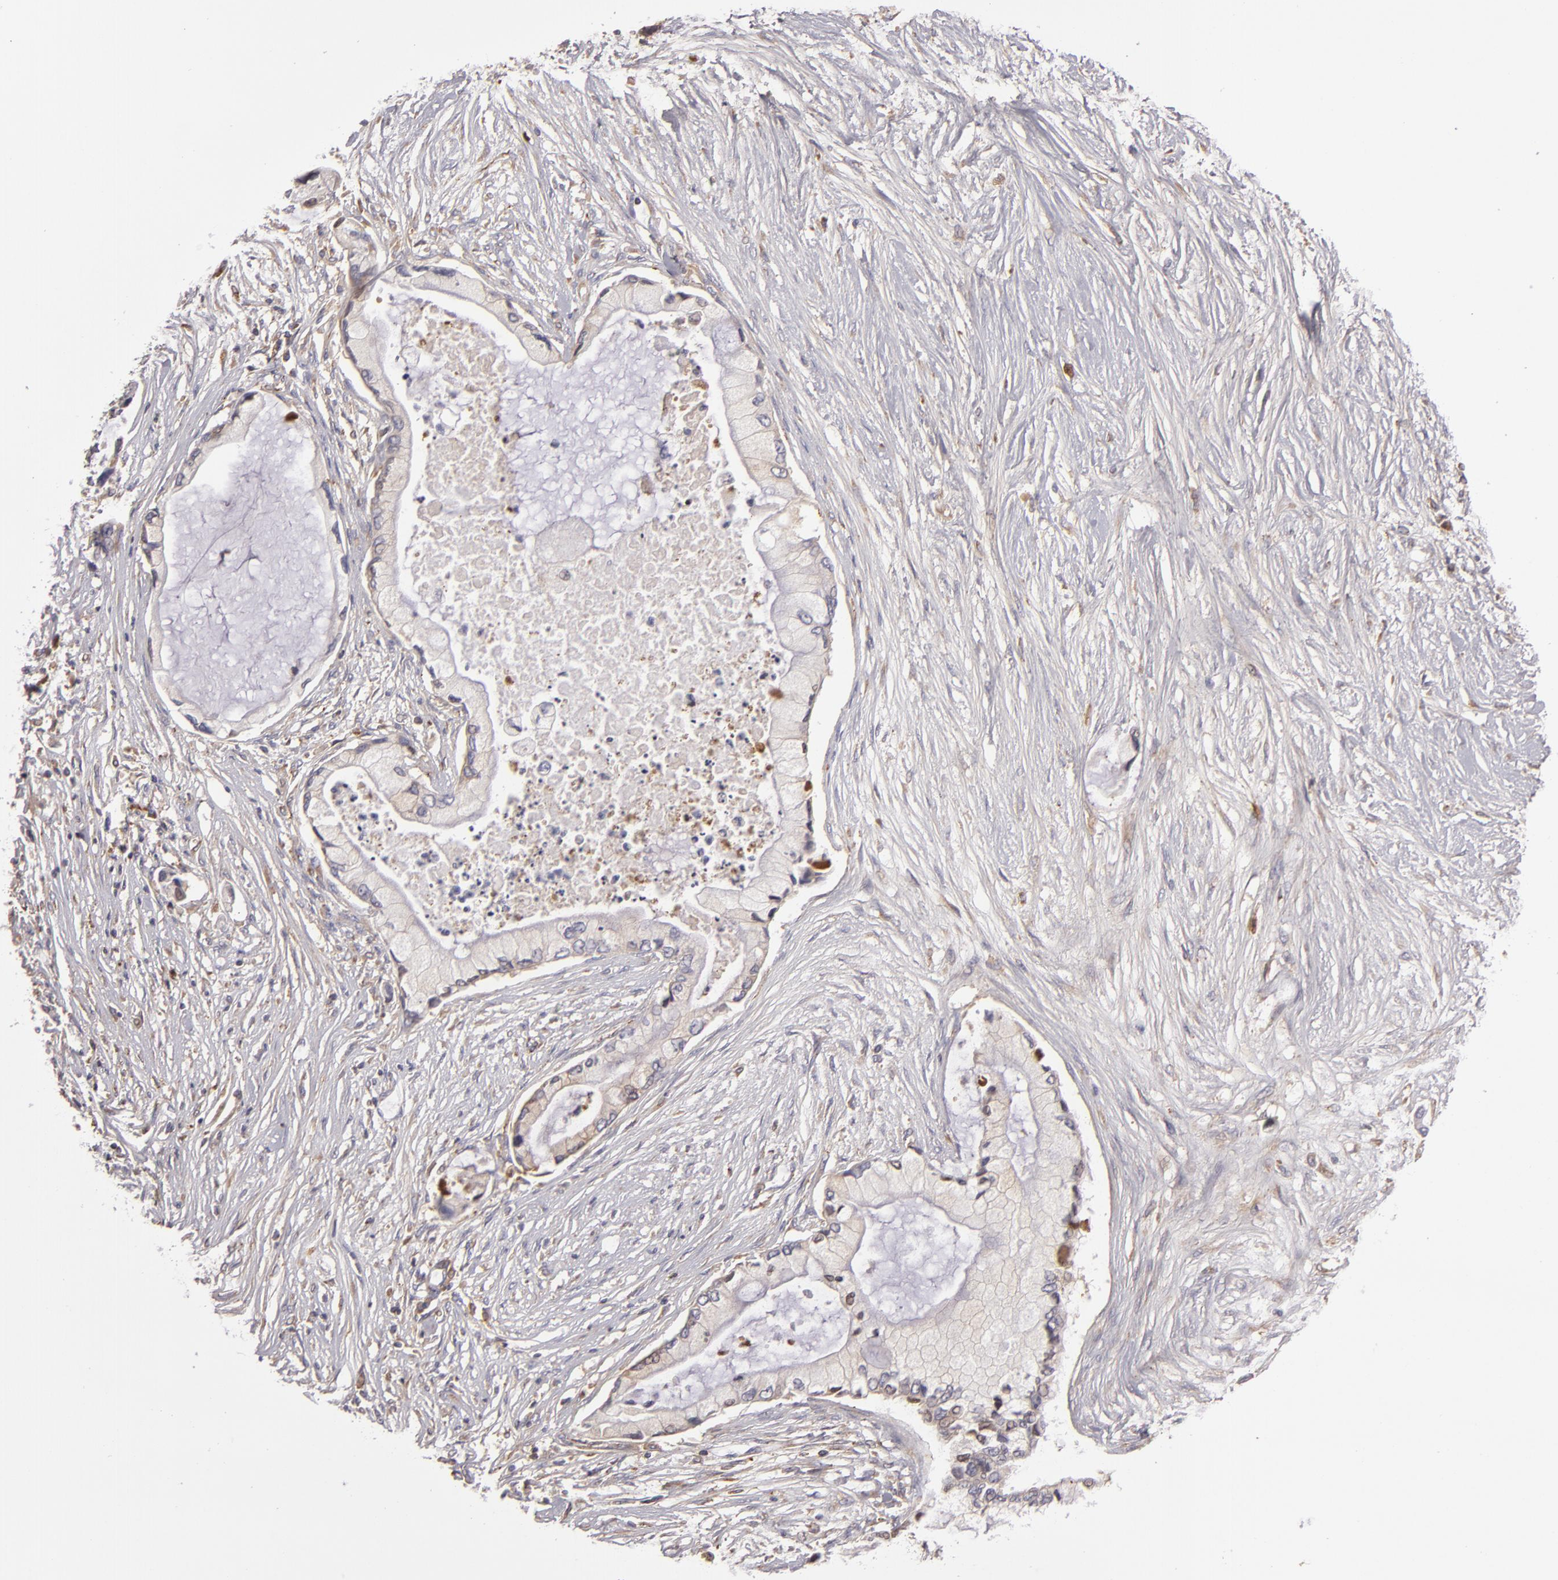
{"staining": {"intensity": "weak", "quantity": "25%-75%", "location": "cytoplasmic/membranous"}, "tissue": "pancreatic cancer", "cell_type": "Tumor cells", "image_type": "cancer", "snomed": [{"axis": "morphology", "description": "Adenocarcinoma, NOS"}, {"axis": "topography", "description": "Pancreas"}], "caption": "Tumor cells demonstrate weak cytoplasmic/membranous staining in about 25%-75% of cells in adenocarcinoma (pancreatic).", "gene": "CFB", "patient": {"sex": "female", "age": 59}}